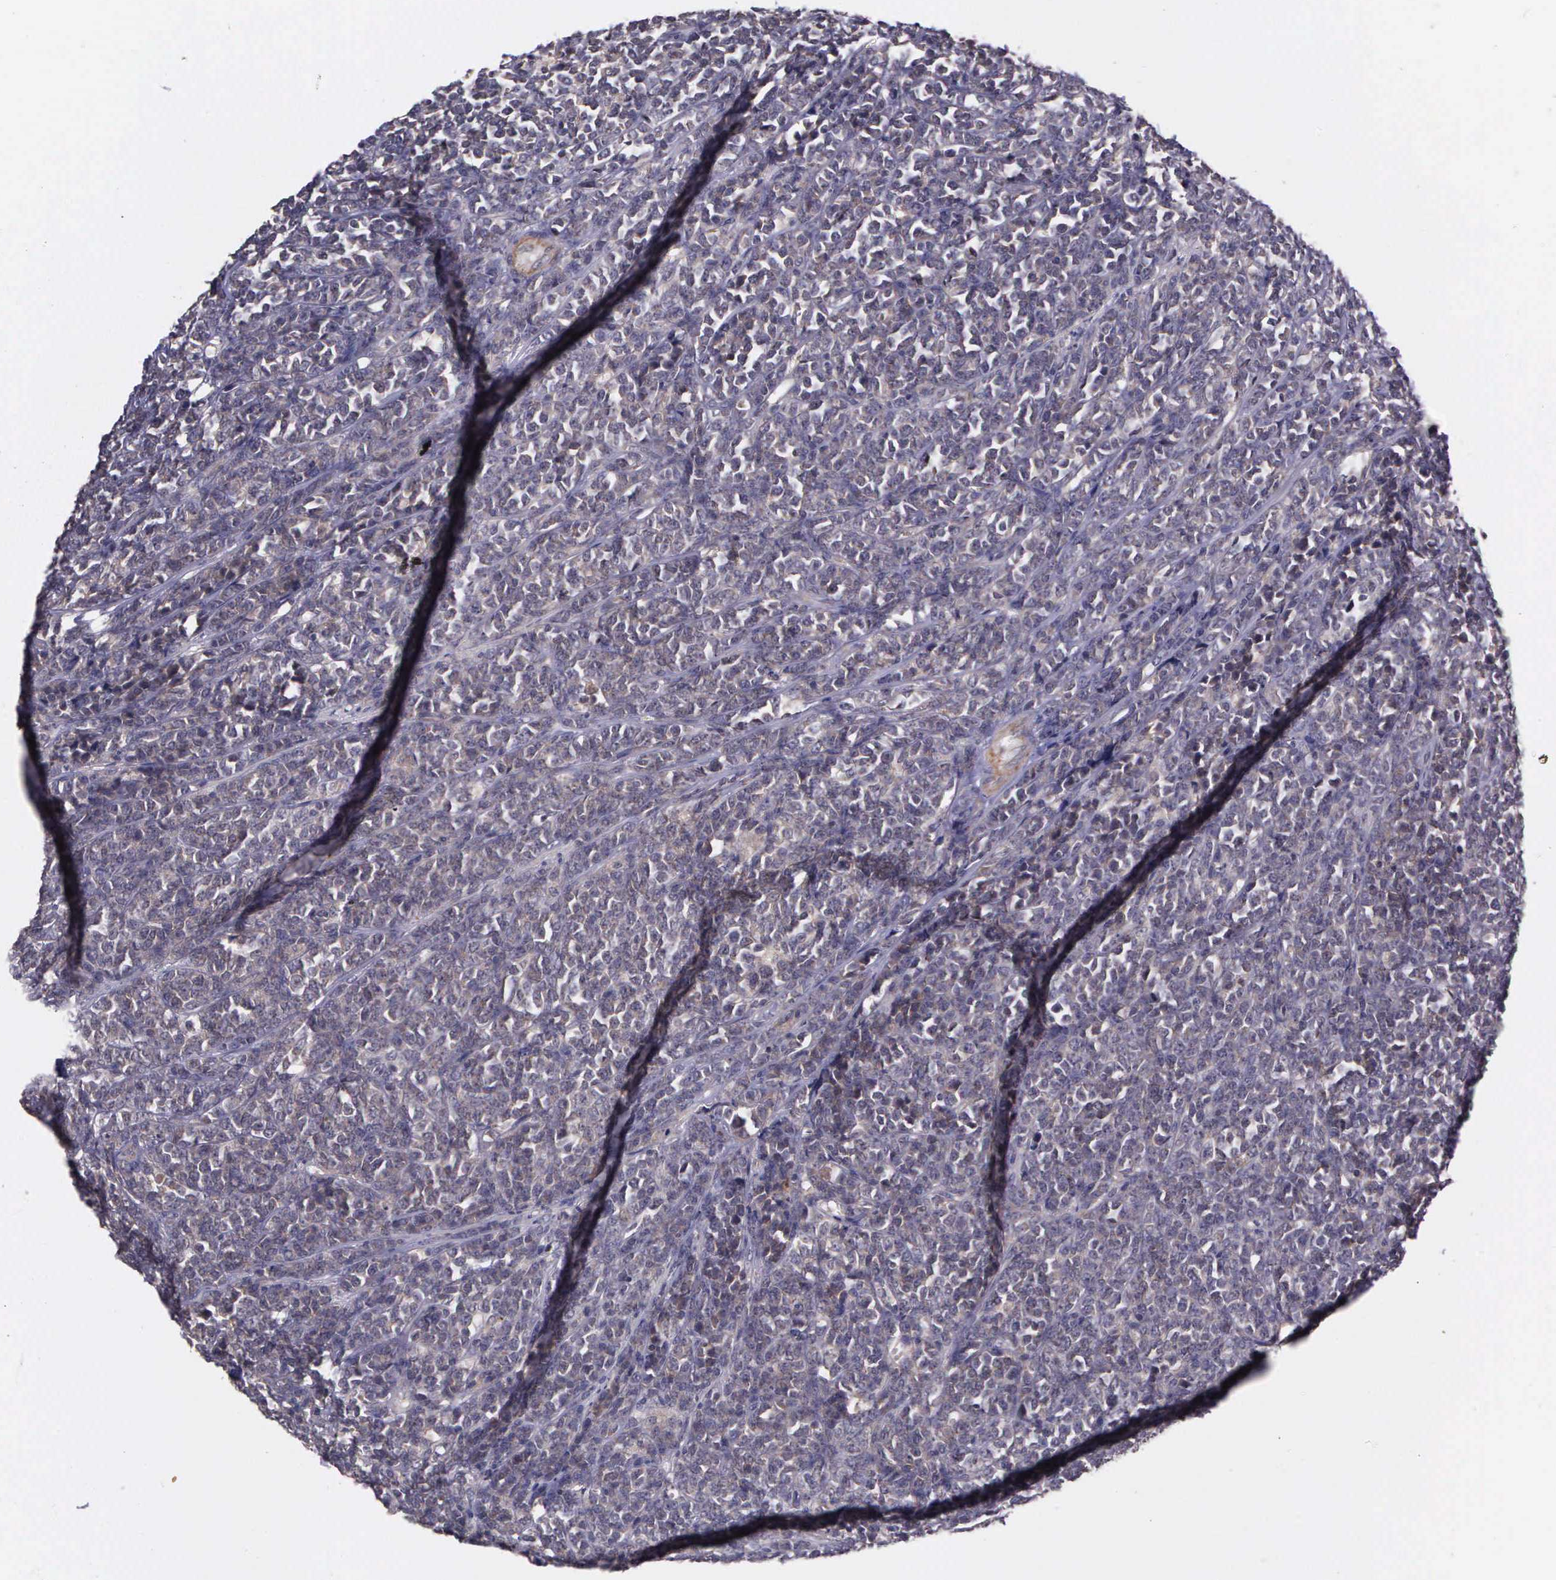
{"staining": {"intensity": "negative", "quantity": "none", "location": "none"}, "tissue": "lymphoma", "cell_type": "Tumor cells", "image_type": "cancer", "snomed": [{"axis": "morphology", "description": "Malignant lymphoma, non-Hodgkin's type, High grade"}, {"axis": "topography", "description": "Small intestine"}, {"axis": "topography", "description": "Colon"}], "caption": "Protein analysis of high-grade malignant lymphoma, non-Hodgkin's type demonstrates no significant expression in tumor cells. Brightfield microscopy of IHC stained with DAB (3,3'-diaminobenzidine) (brown) and hematoxylin (blue), captured at high magnification.", "gene": "PRICKLE3", "patient": {"sex": "male", "age": 8}}